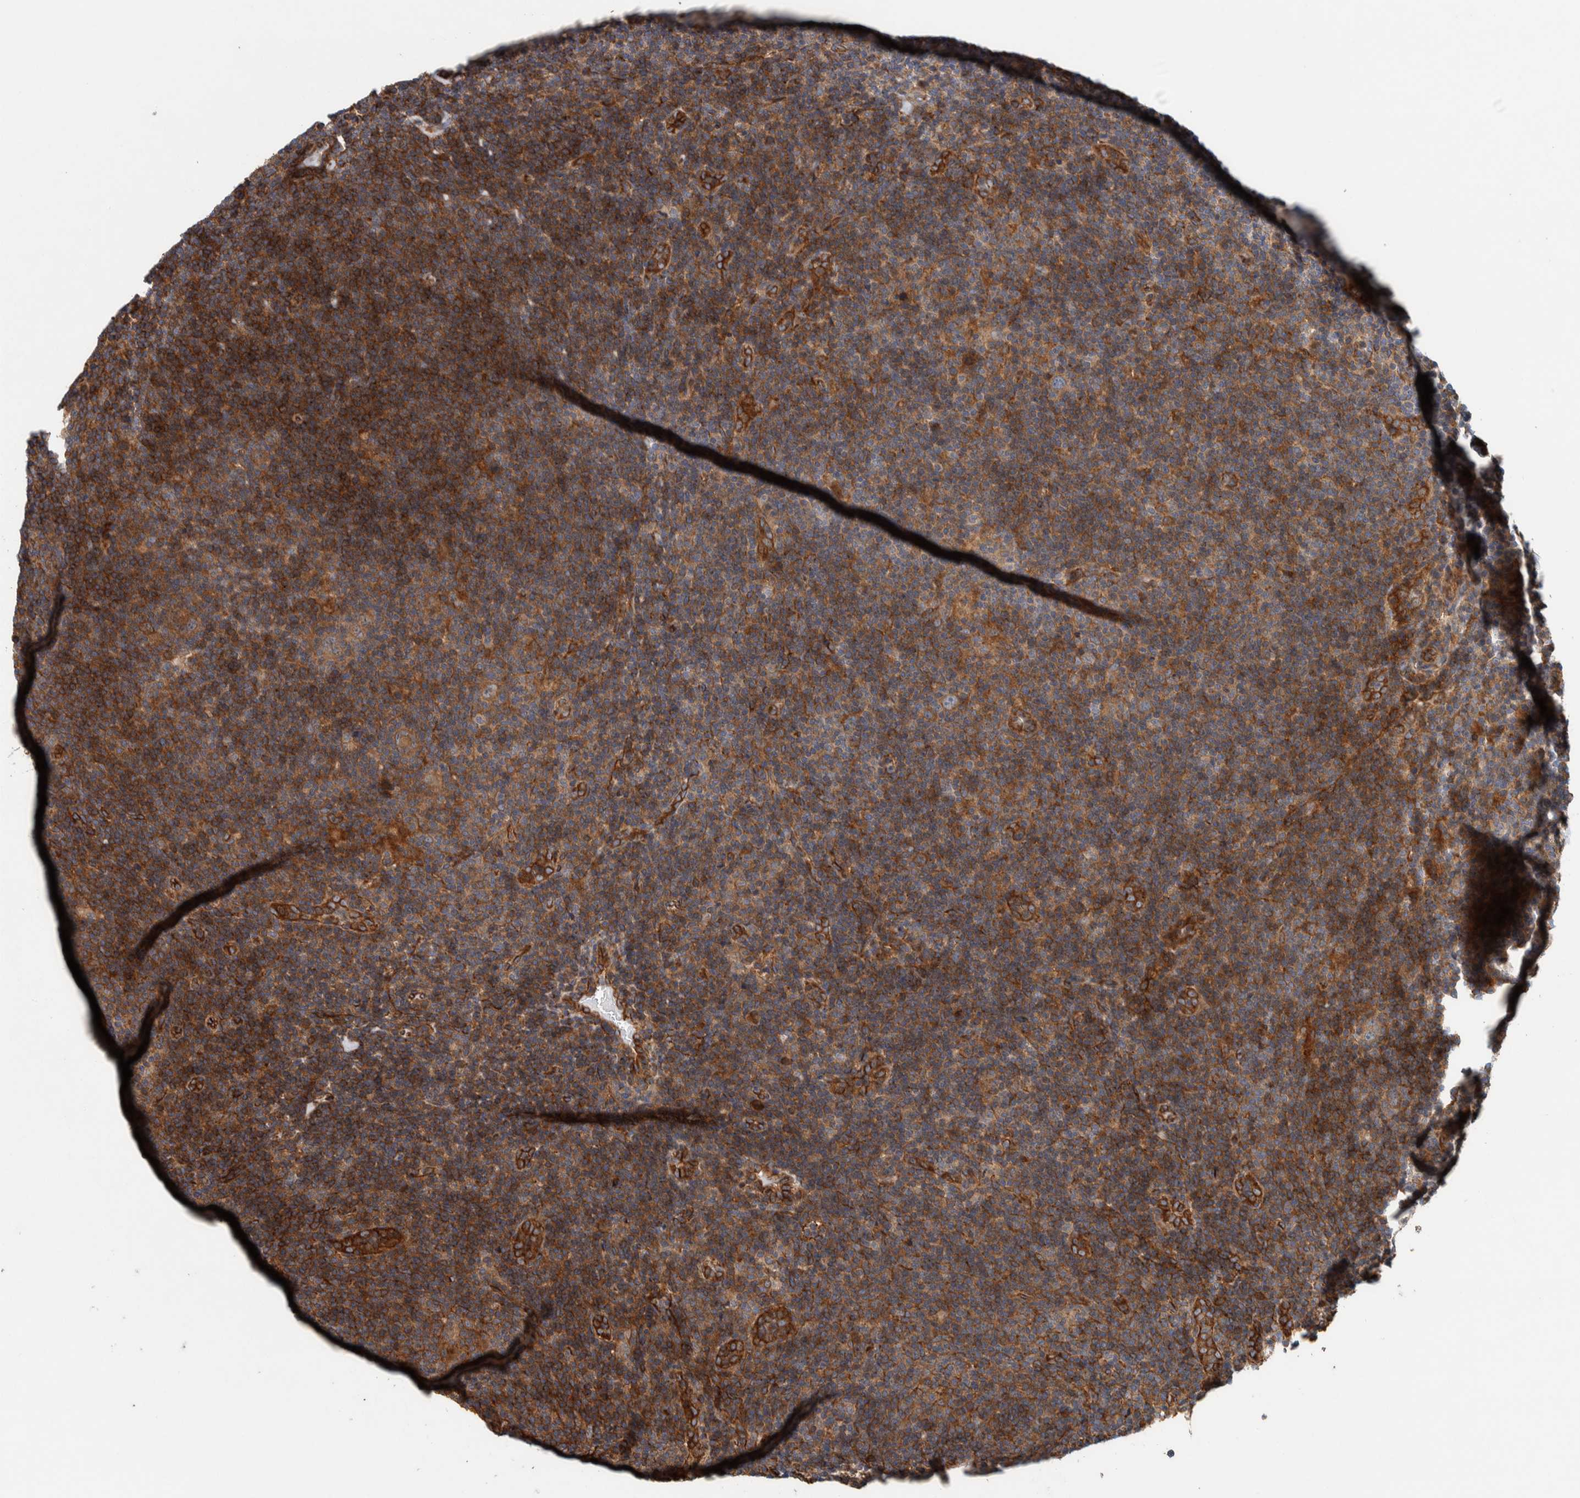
{"staining": {"intensity": "moderate", "quantity": ">75%", "location": "cytoplasmic/membranous"}, "tissue": "lymphoma", "cell_type": "Tumor cells", "image_type": "cancer", "snomed": [{"axis": "morphology", "description": "Hodgkin's disease, NOS"}, {"axis": "topography", "description": "Lymph node"}], "caption": "Moderate cytoplasmic/membranous staining for a protein is identified in approximately >75% of tumor cells of Hodgkin's disease using immunohistochemistry (IHC).", "gene": "PKD1L1", "patient": {"sex": "female", "age": 57}}